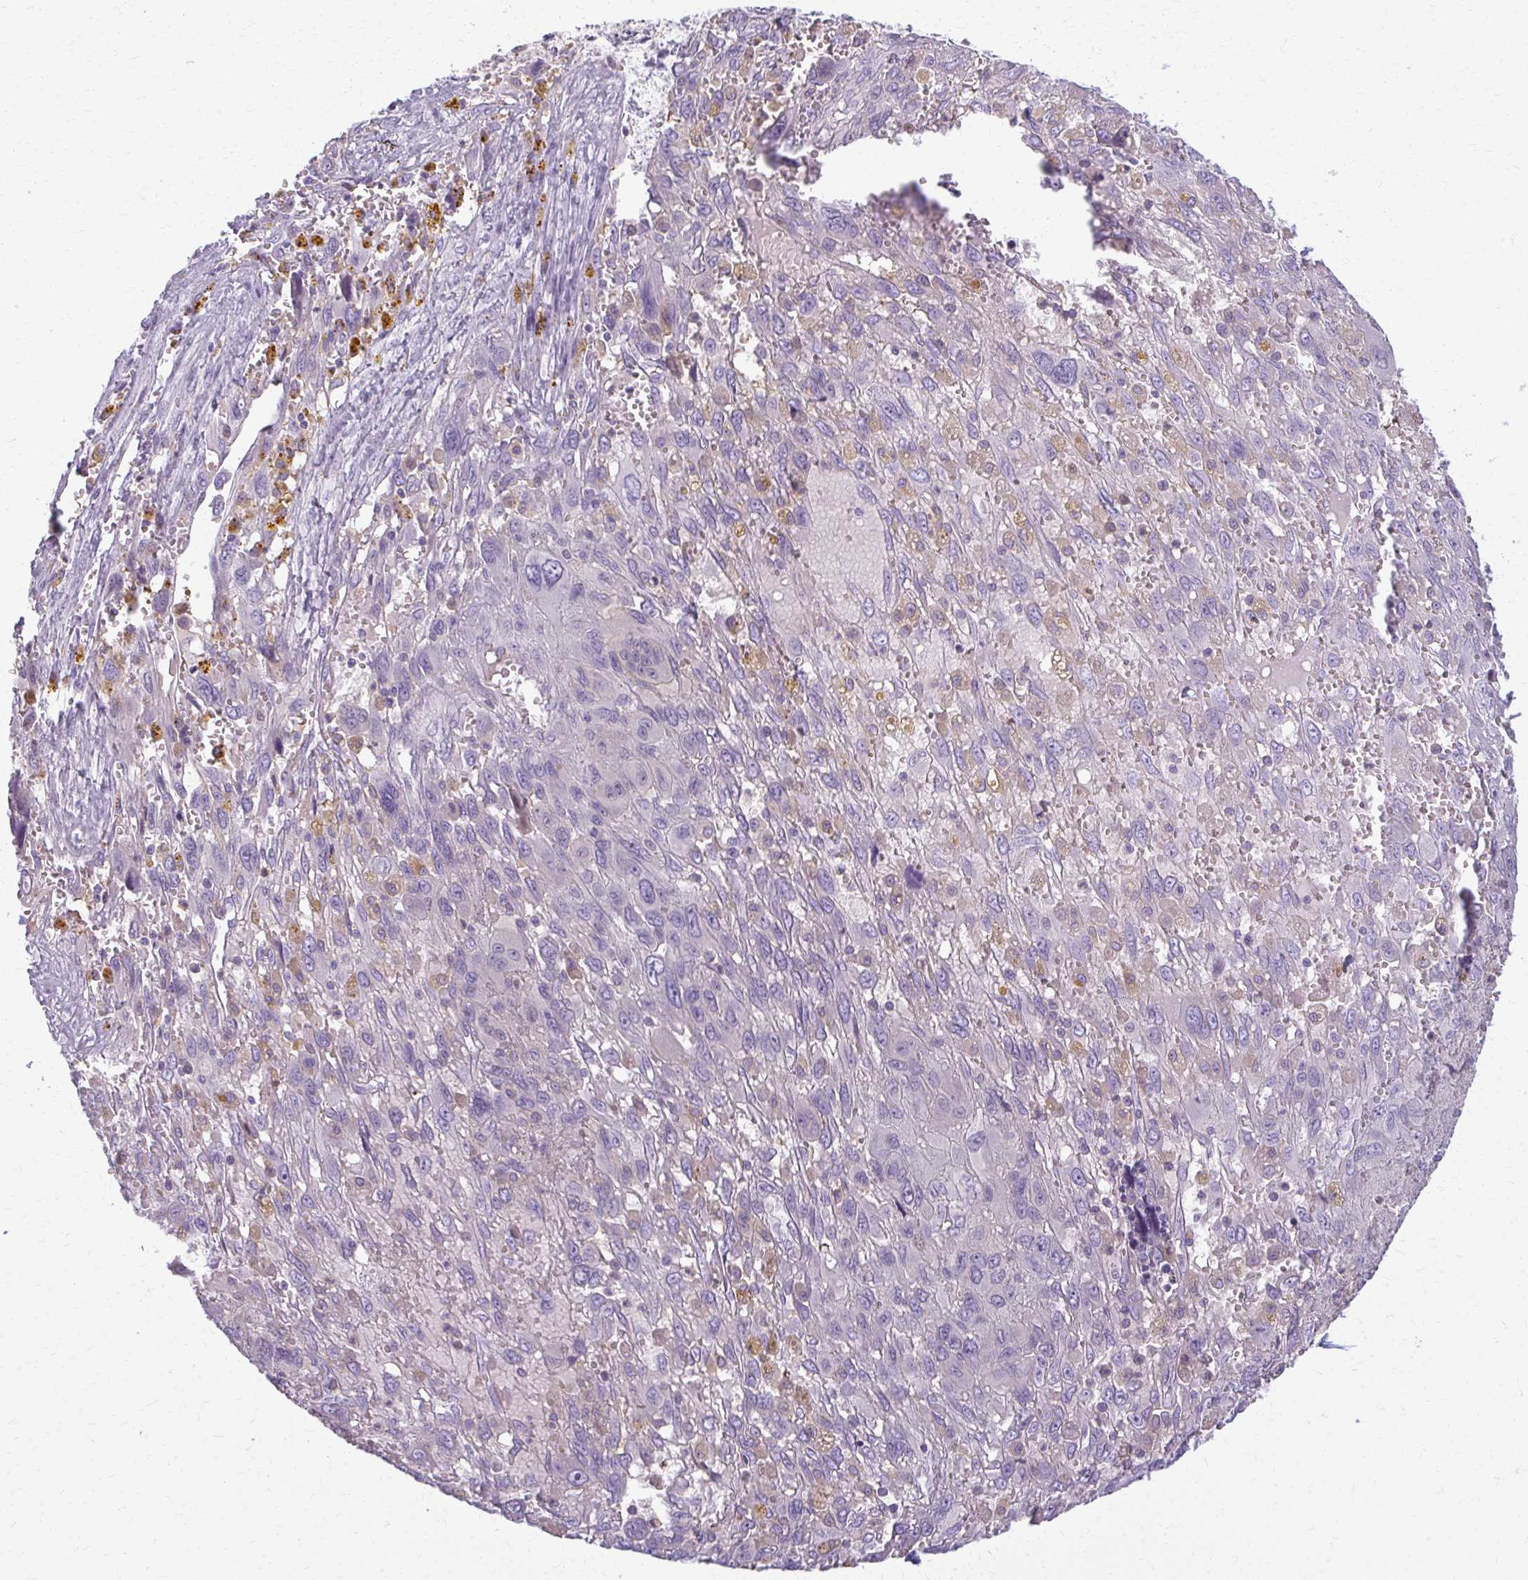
{"staining": {"intensity": "negative", "quantity": "none", "location": "none"}, "tissue": "pancreatic cancer", "cell_type": "Tumor cells", "image_type": "cancer", "snomed": [{"axis": "morphology", "description": "Adenocarcinoma, NOS"}, {"axis": "topography", "description": "Pancreas"}], "caption": "This is a micrograph of IHC staining of pancreatic cancer (adenocarcinoma), which shows no expression in tumor cells. Brightfield microscopy of immunohistochemistry stained with DAB (brown) and hematoxylin (blue), captured at high magnification.", "gene": "OR4M1", "patient": {"sex": "female", "age": 47}}